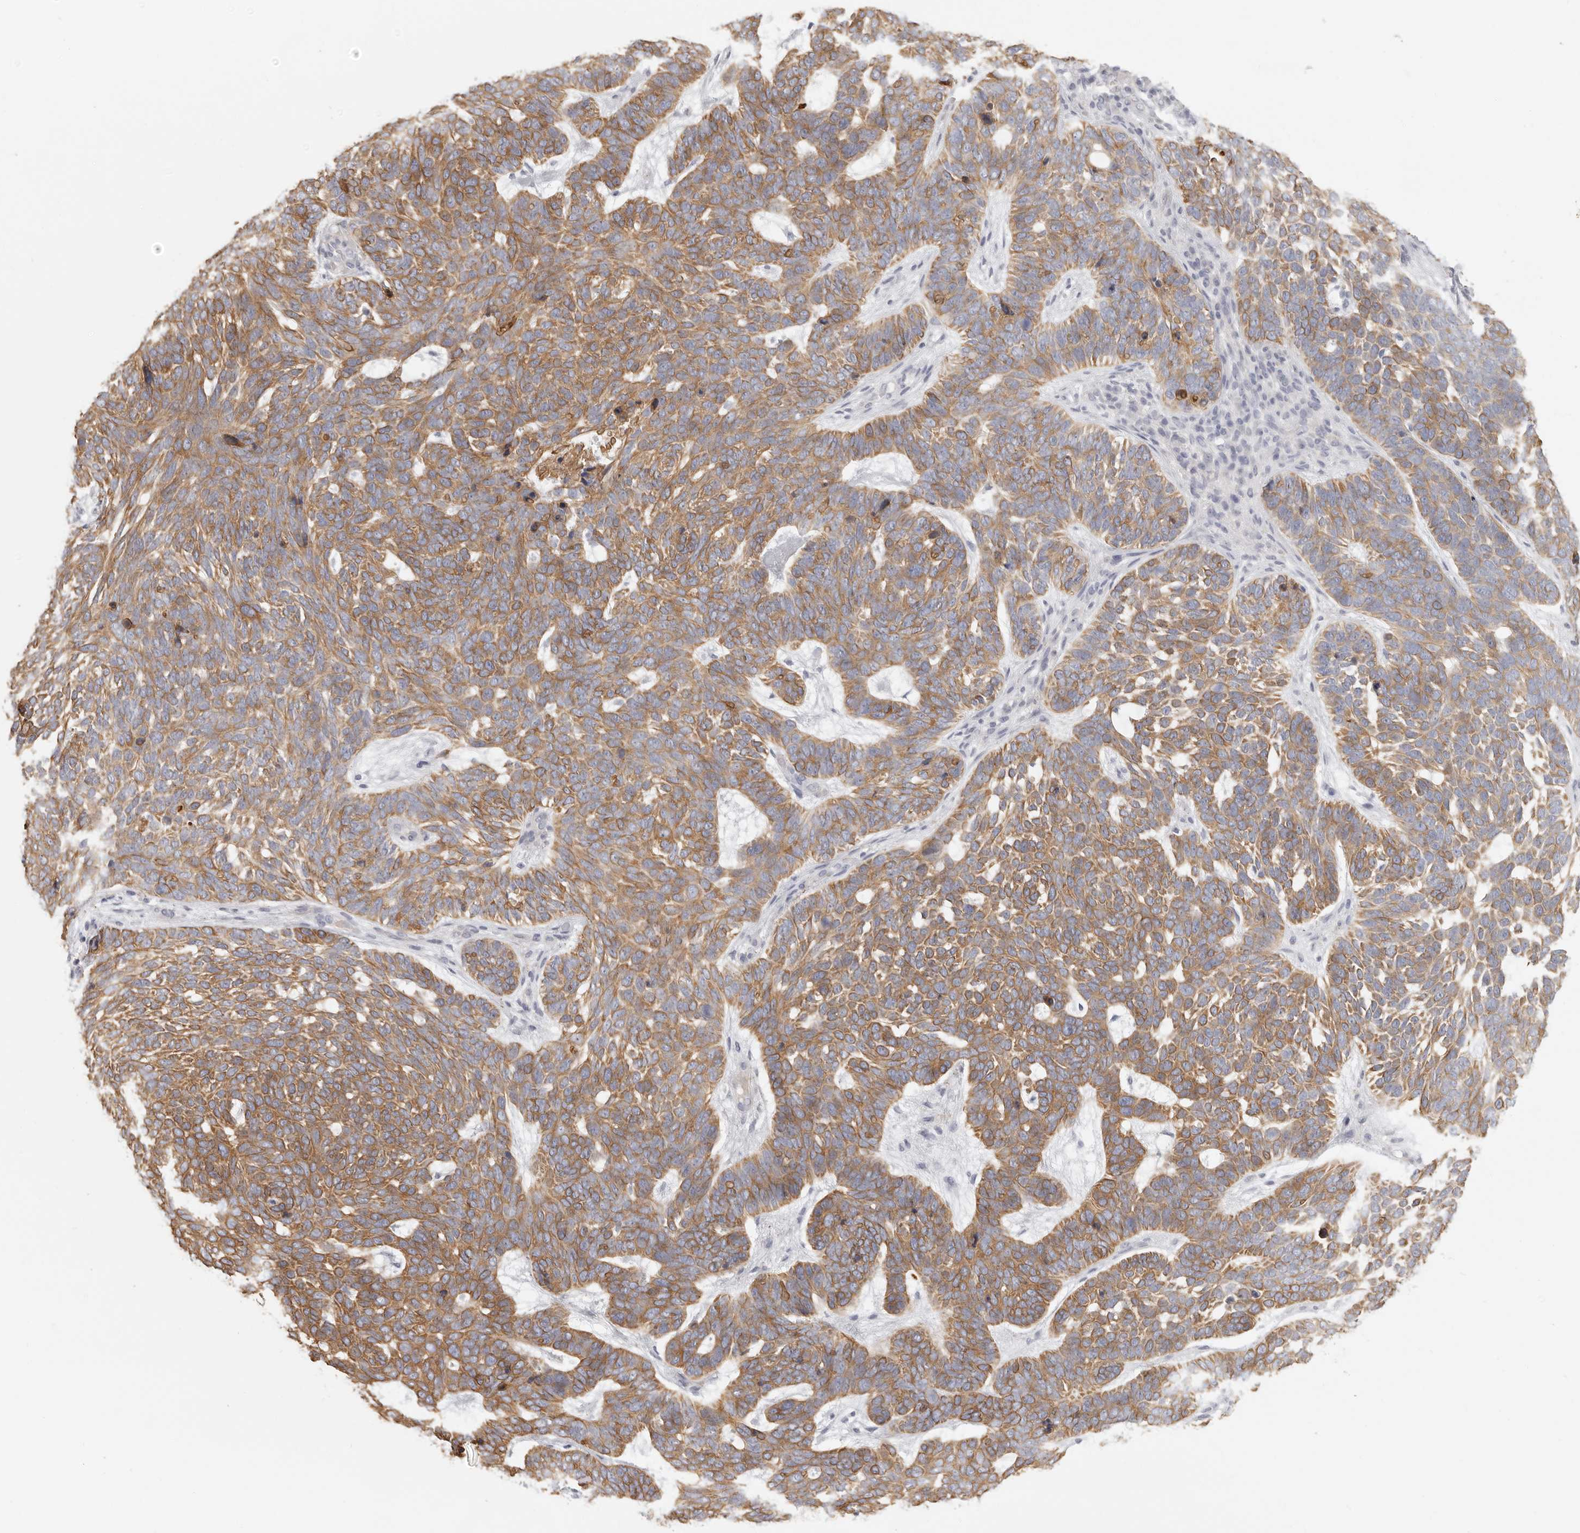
{"staining": {"intensity": "moderate", "quantity": ">75%", "location": "cytoplasmic/membranous"}, "tissue": "skin cancer", "cell_type": "Tumor cells", "image_type": "cancer", "snomed": [{"axis": "morphology", "description": "Basal cell carcinoma"}, {"axis": "topography", "description": "Skin"}], "caption": "Immunohistochemical staining of skin cancer (basal cell carcinoma) reveals moderate cytoplasmic/membranous protein positivity in about >75% of tumor cells. The staining was performed using DAB to visualize the protein expression in brown, while the nuclei were stained in blue with hematoxylin (Magnification: 20x).", "gene": "RXFP1", "patient": {"sex": "female", "age": 85}}